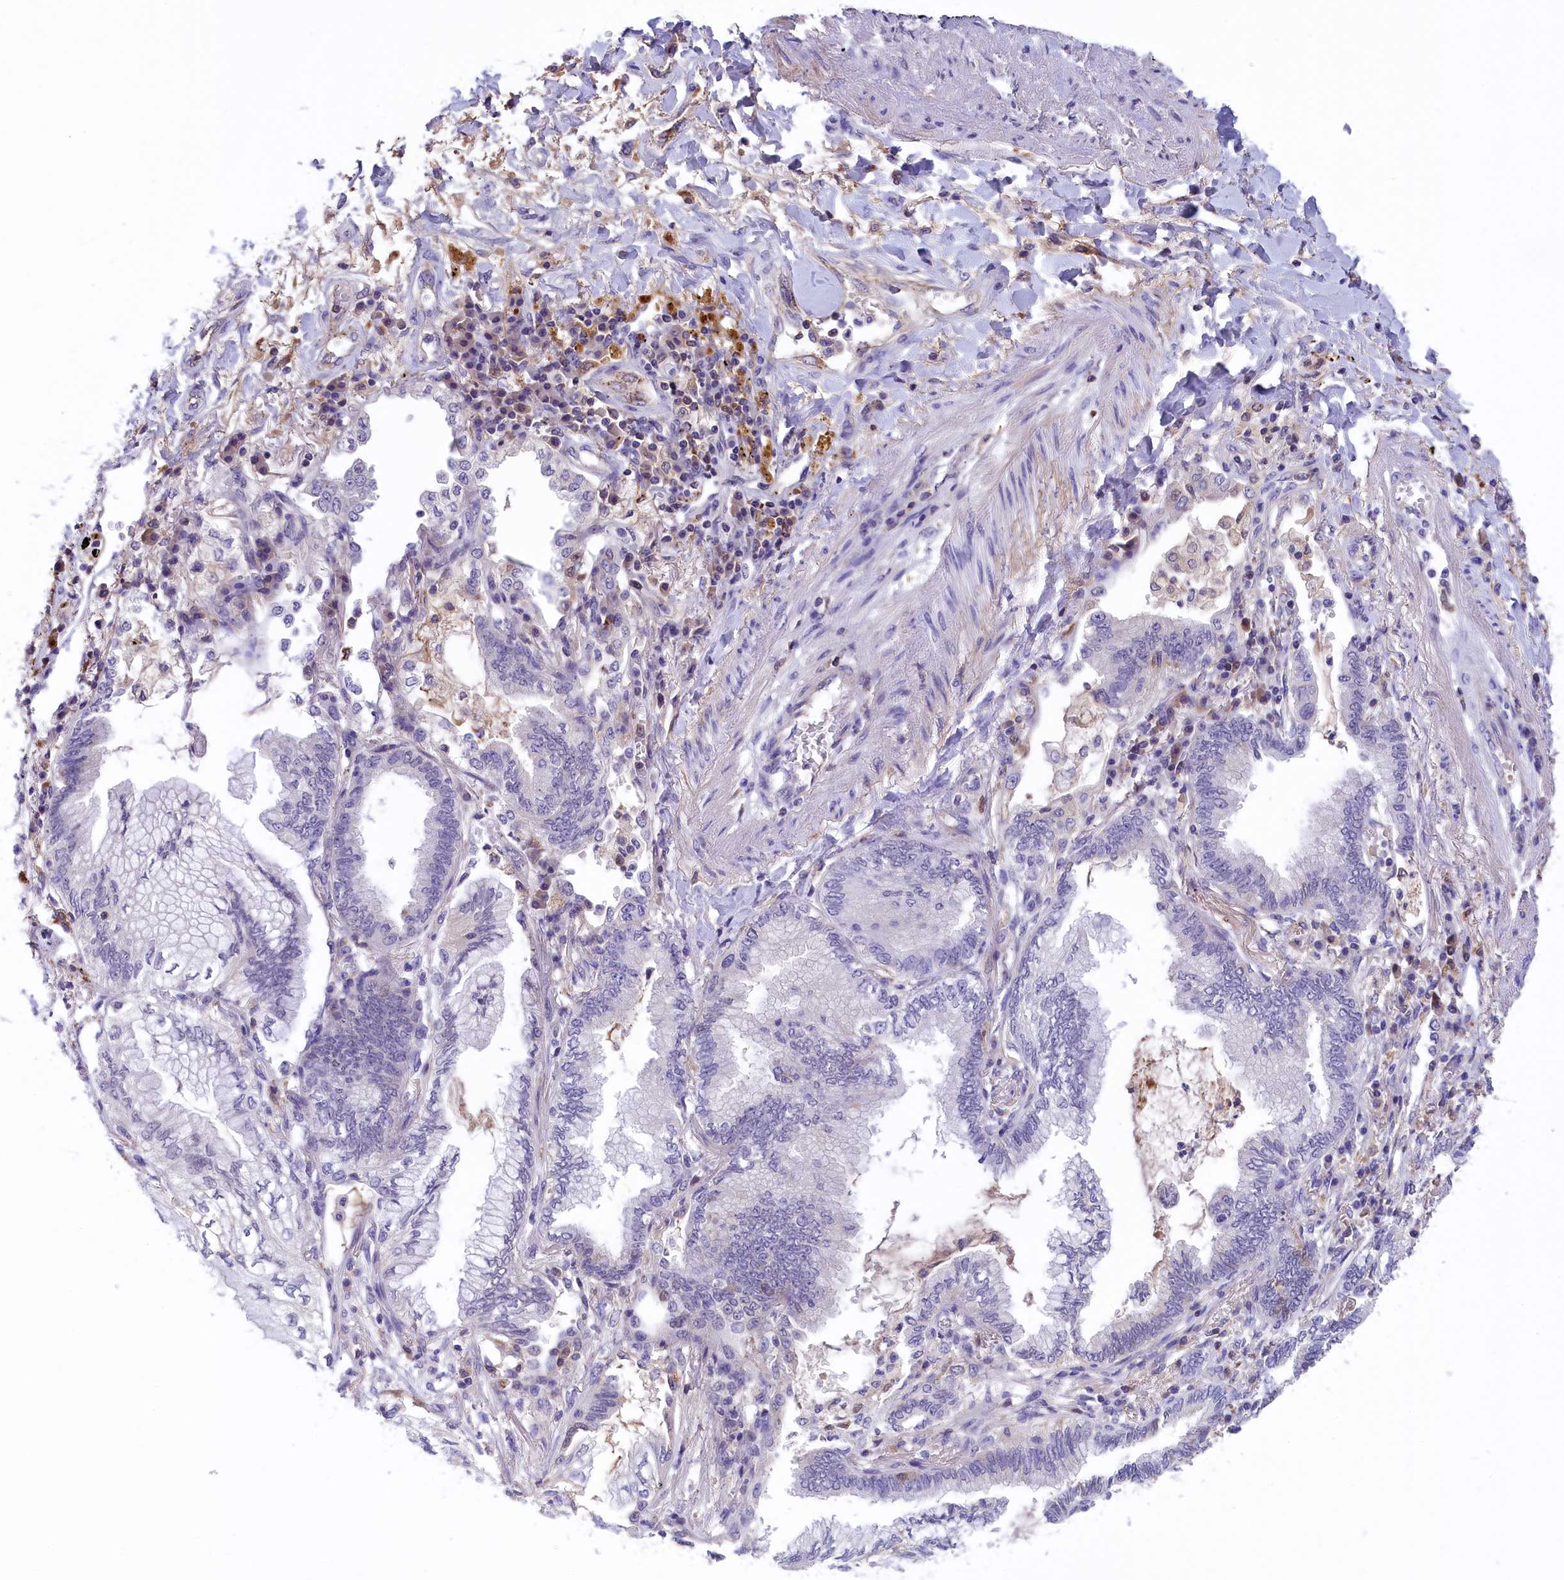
{"staining": {"intensity": "negative", "quantity": "none", "location": "none"}, "tissue": "lung cancer", "cell_type": "Tumor cells", "image_type": "cancer", "snomed": [{"axis": "morphology", "description": "Adenocarcinoma, NOS"}, {"axis": "topography", "description": "Lung"}], "caption": "Human lung adenocarcinoma stained for a protein using immunohistochemistry (IHC) displays no positivity in tumor cells.", "gene": "STYX", "patient": {"sex": "female", "age": 70}}